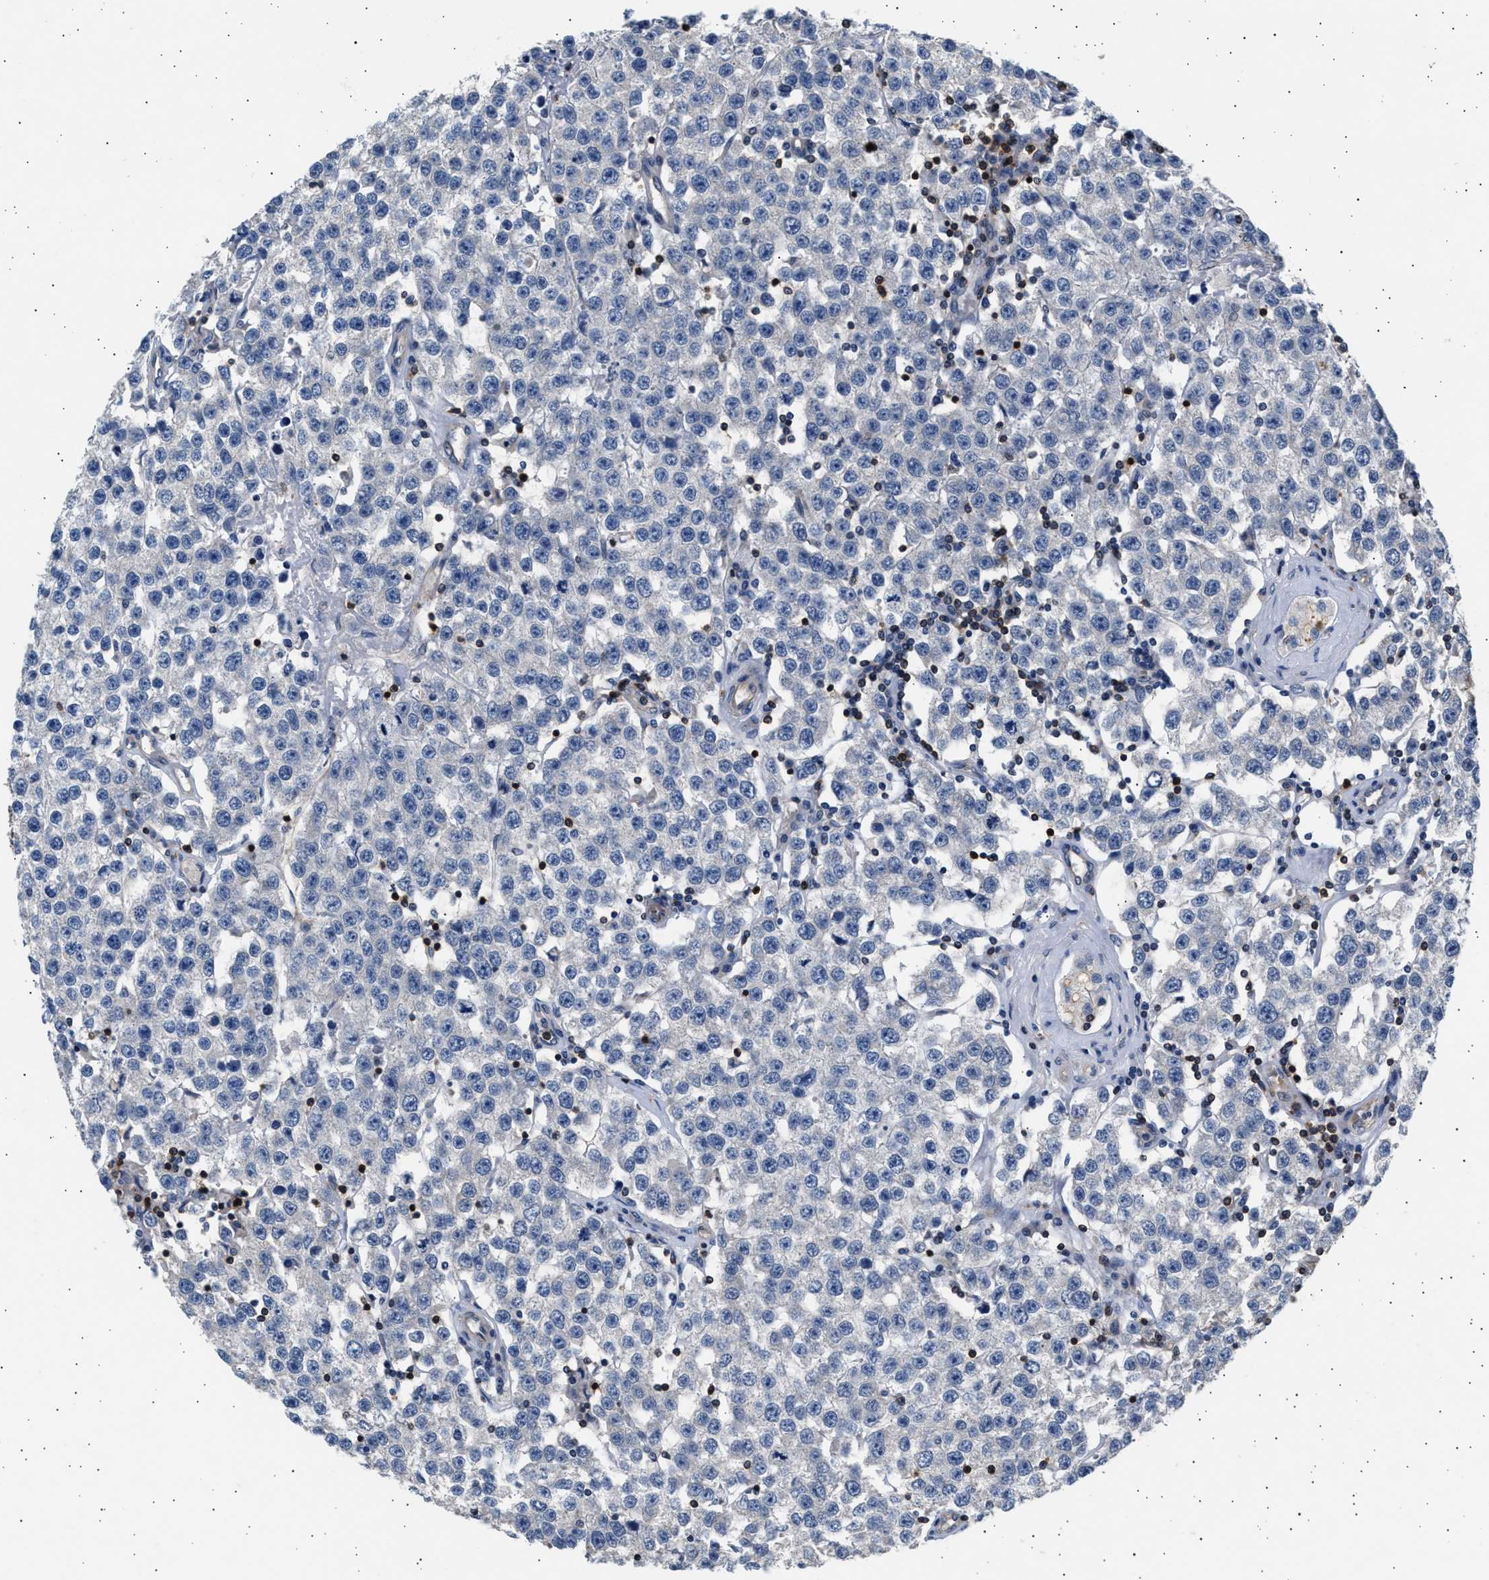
{"staining": {"intensity": "negative", "quantity": "none", "location": "none"}, "tissue": "testis cancer", "cell_type": "Tumor cells", "image_type": "cancer", "snomed": [{"axis": "morphology", "description": "Seminoma, NOS"}, {"axis": "topography", "description": "Testis"}], "caption": "Immunohistochemistry (IHC) histopathology image of neoplastic tissue: seminoma (testis) stained with DAB displays no significant protein positivity in tumor cells. The staining is performed using DAB (3,3'-diaminobenzidine) brown chromogen with nuclei counter-stained in using hematoxylin.", "gene": "GRAP2", "patient": {"sex": "male", "age": 52}}